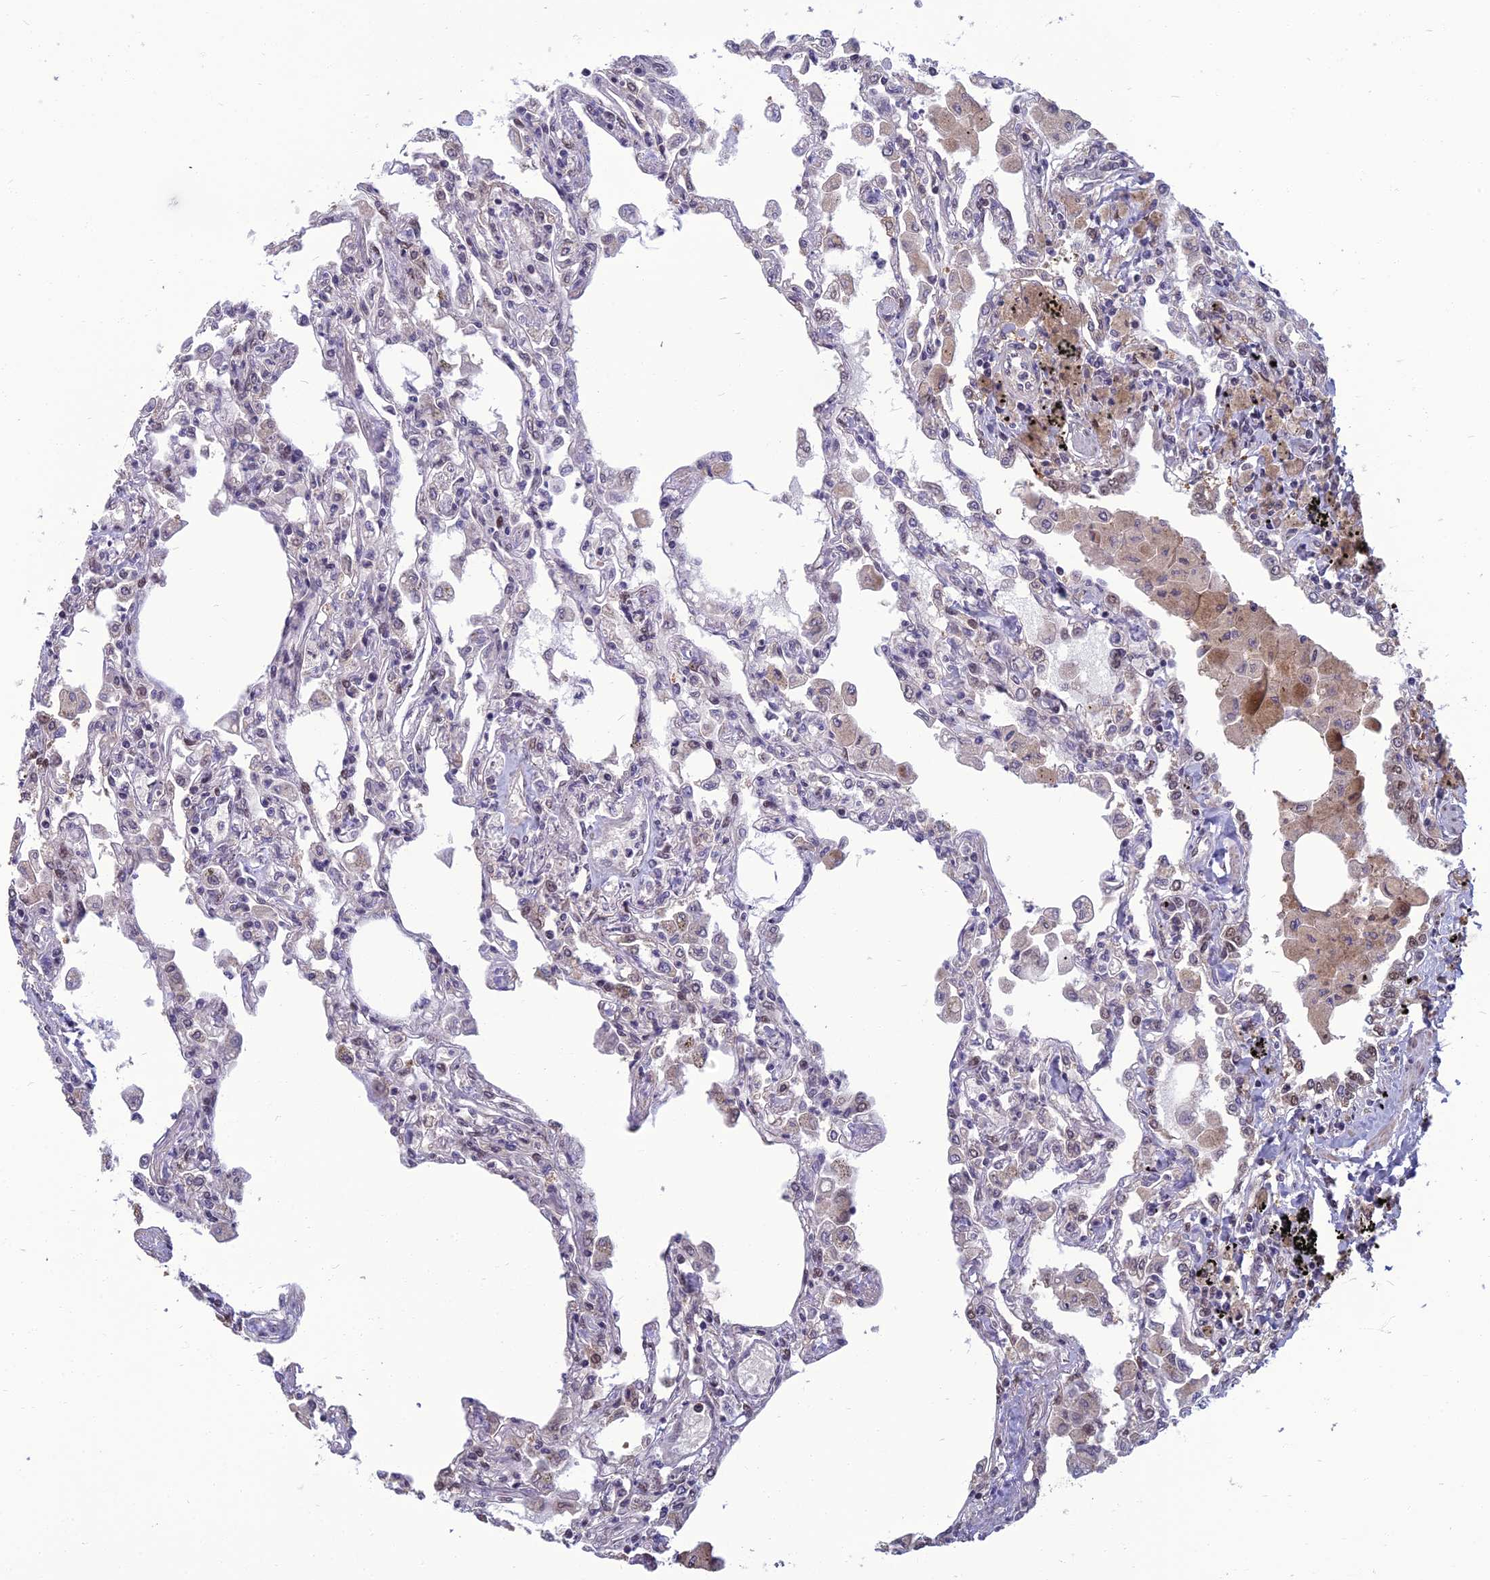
{"staining": {"intensity": "weak", "quantity": "<25%", "location": "cytoplasmic/membranous"}, "tissue": "lung", "cell_type": "Alveolar cells", "image_type": "normal", "snomed": [{"axis": "morphology", "description": "Normal tissue, NOS"}, {"axis": "topography", "description": "Bronchus"}, {"axis": "topography", "description": "Lung"}], "caption": "Immunohistochemistry (IHC) histopathology image of normal human lung stained for a protein (brown), which demonstrates no positivity in alveolar cells.", "gene": "NR4A3", "patient": {"sex": "female", "age": 49}}